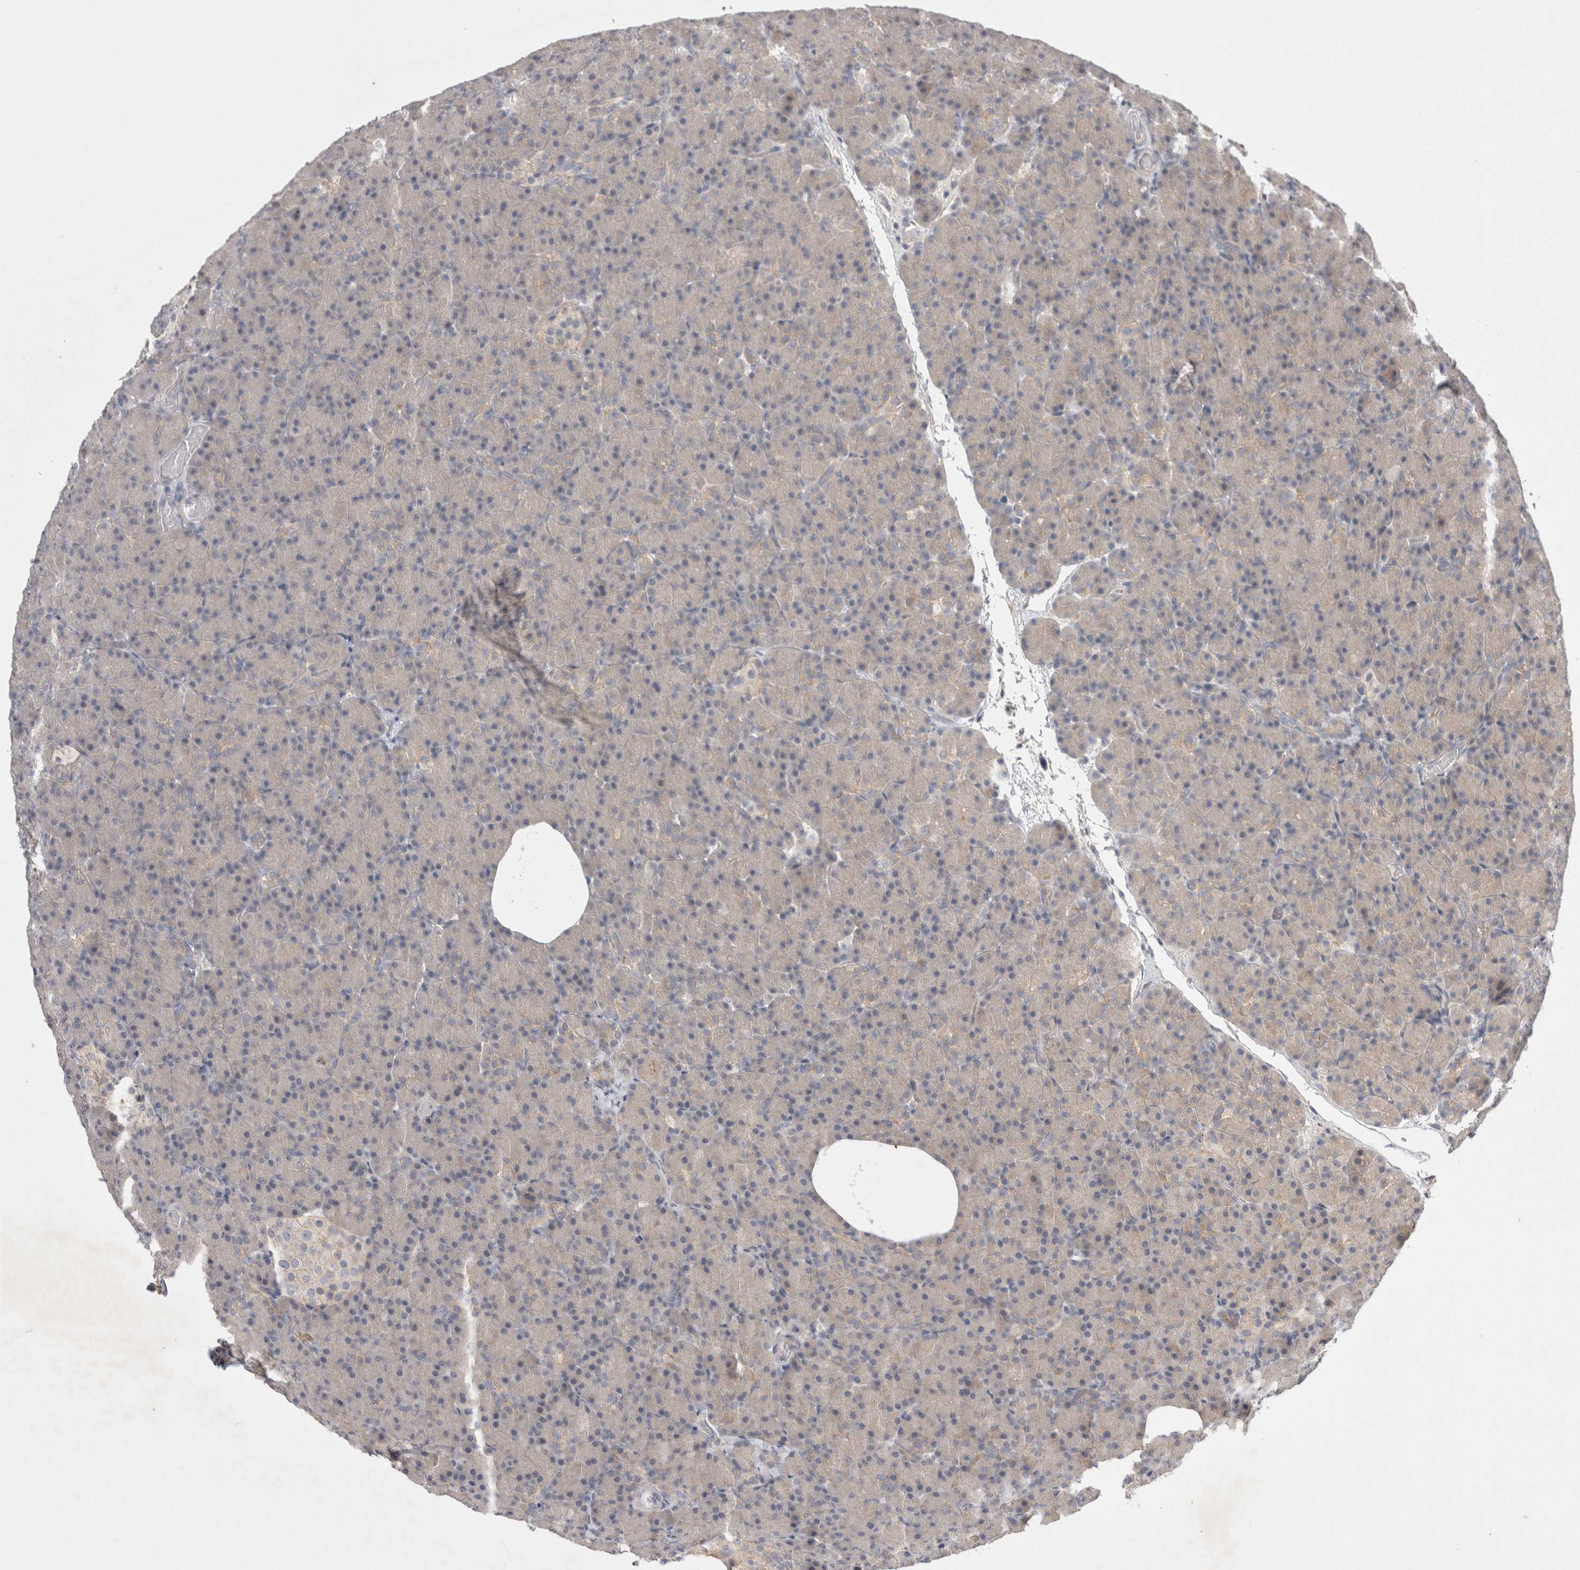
{"staining": {"intensity": "negative", "quantity": "none", "location": "none"}, "tissue": "pancreas", "cell_type": "Exocrine glandular cells", "image_type": "normal", "snomed": [{"axis": "morphology", "description": "Normal tissue, NOS"}, {"axis": "topography", "description": "Pancreas"}], "caption": "An image of human pancreas is negative for staining in exocrine glandular cells. (Immunohistochemistry, brightfield microscopy, high magnification).", "gene": "CERS3", "patient": {"sex": "female", "age": 43}}